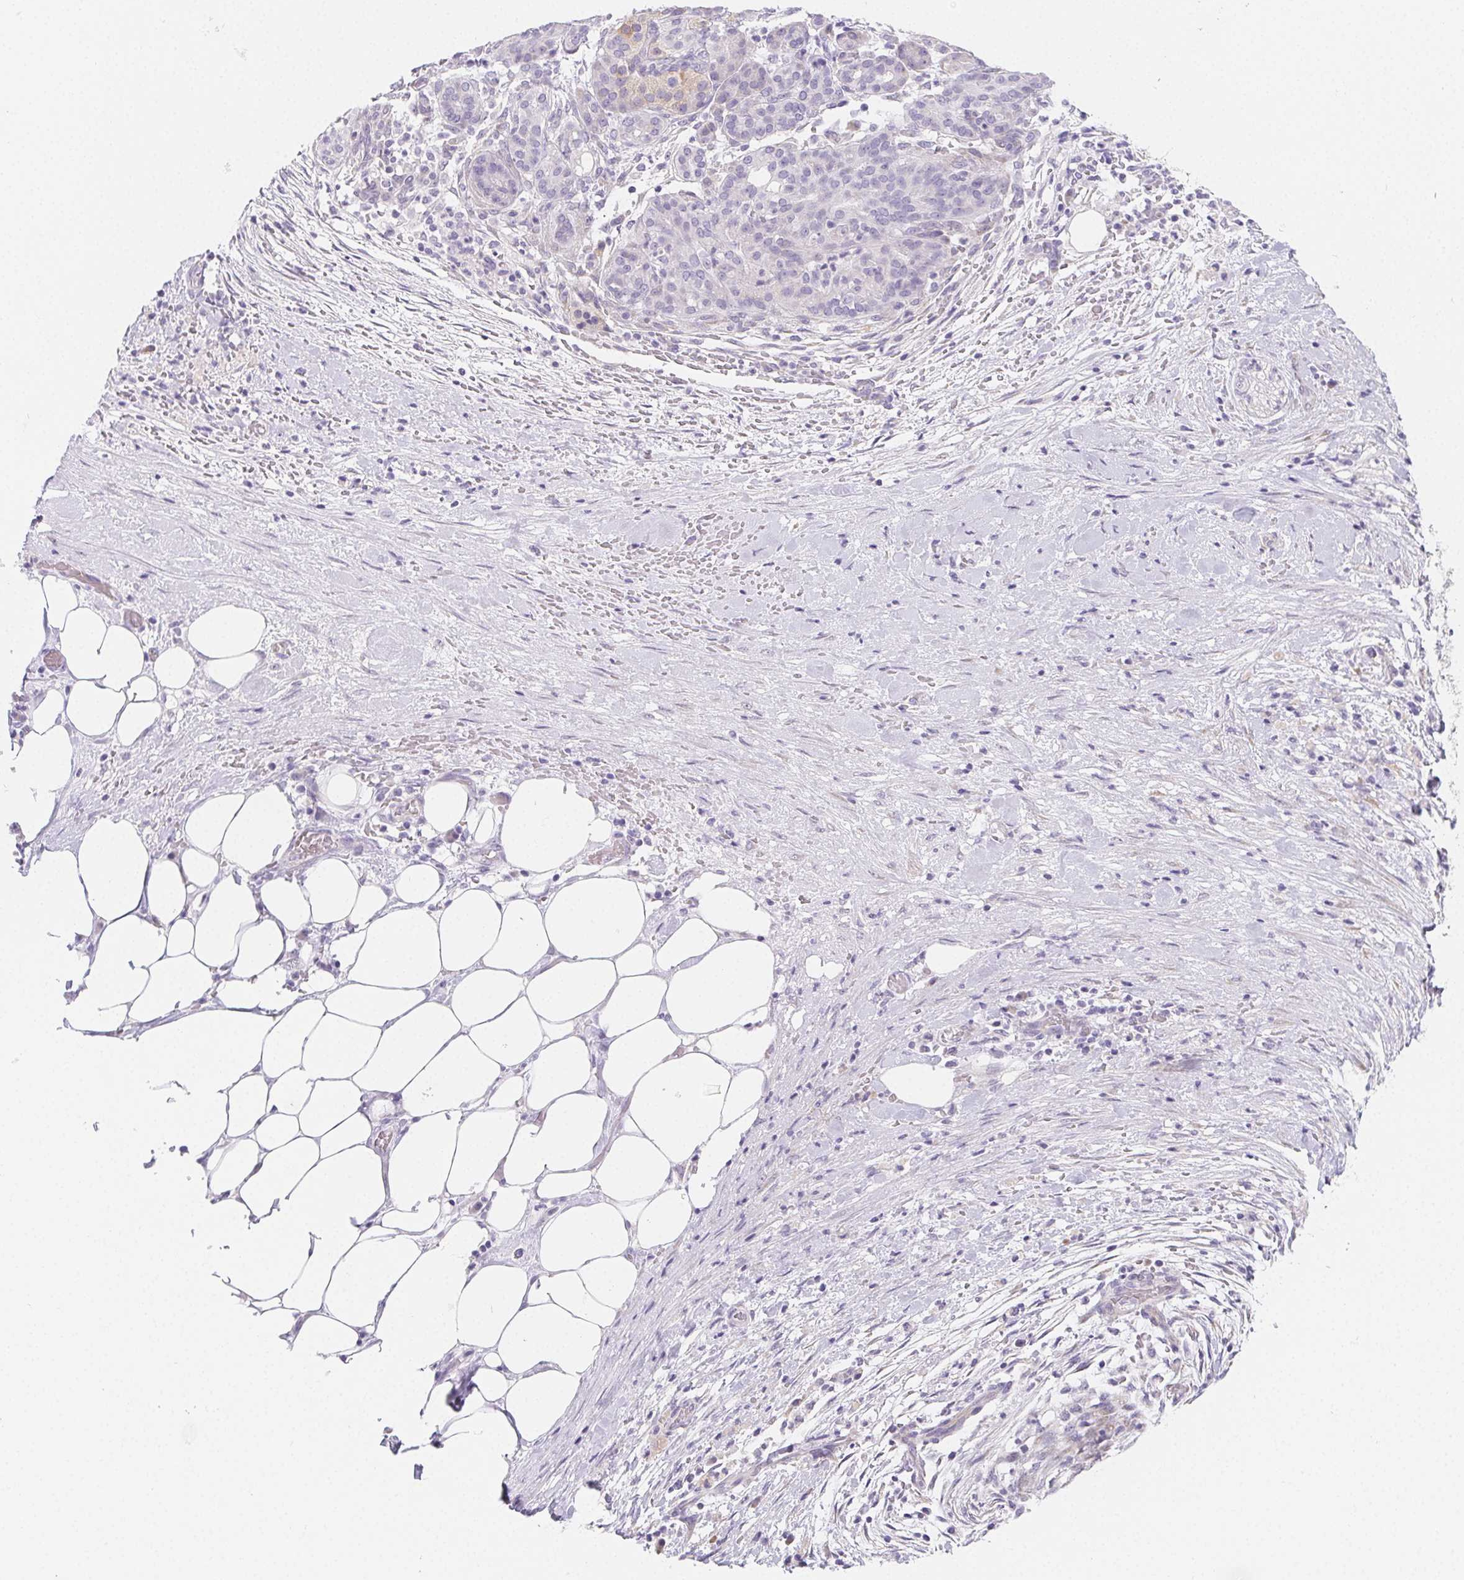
{"staining": {"intensity": "negative", "quantity": "none", "location": "none"}, "tissue": "pancreatic cancer", "cell_type": "Tumor cells", "image_type": "cancer", "snomed": [{"axis": "morphology", "description": "Adenocarcinoma, NOS"}, {"axis": "topography", "description": "Pancreas"}], "caption": "High power microscopy histopathology image of an immunohistochemistry (IHC) micrograph of adenocarcinoma (pancreatic), revealing no significant positivity in tumor cells. Brightfield microscopy of immunohistochemistry stained with DAB (3,3'-diaminobenzidine) (brown) and hematoxylin (blue), captured at high magnification.", "gene": "ZBBX", "patient": {"sex": "male", "age": 44}}